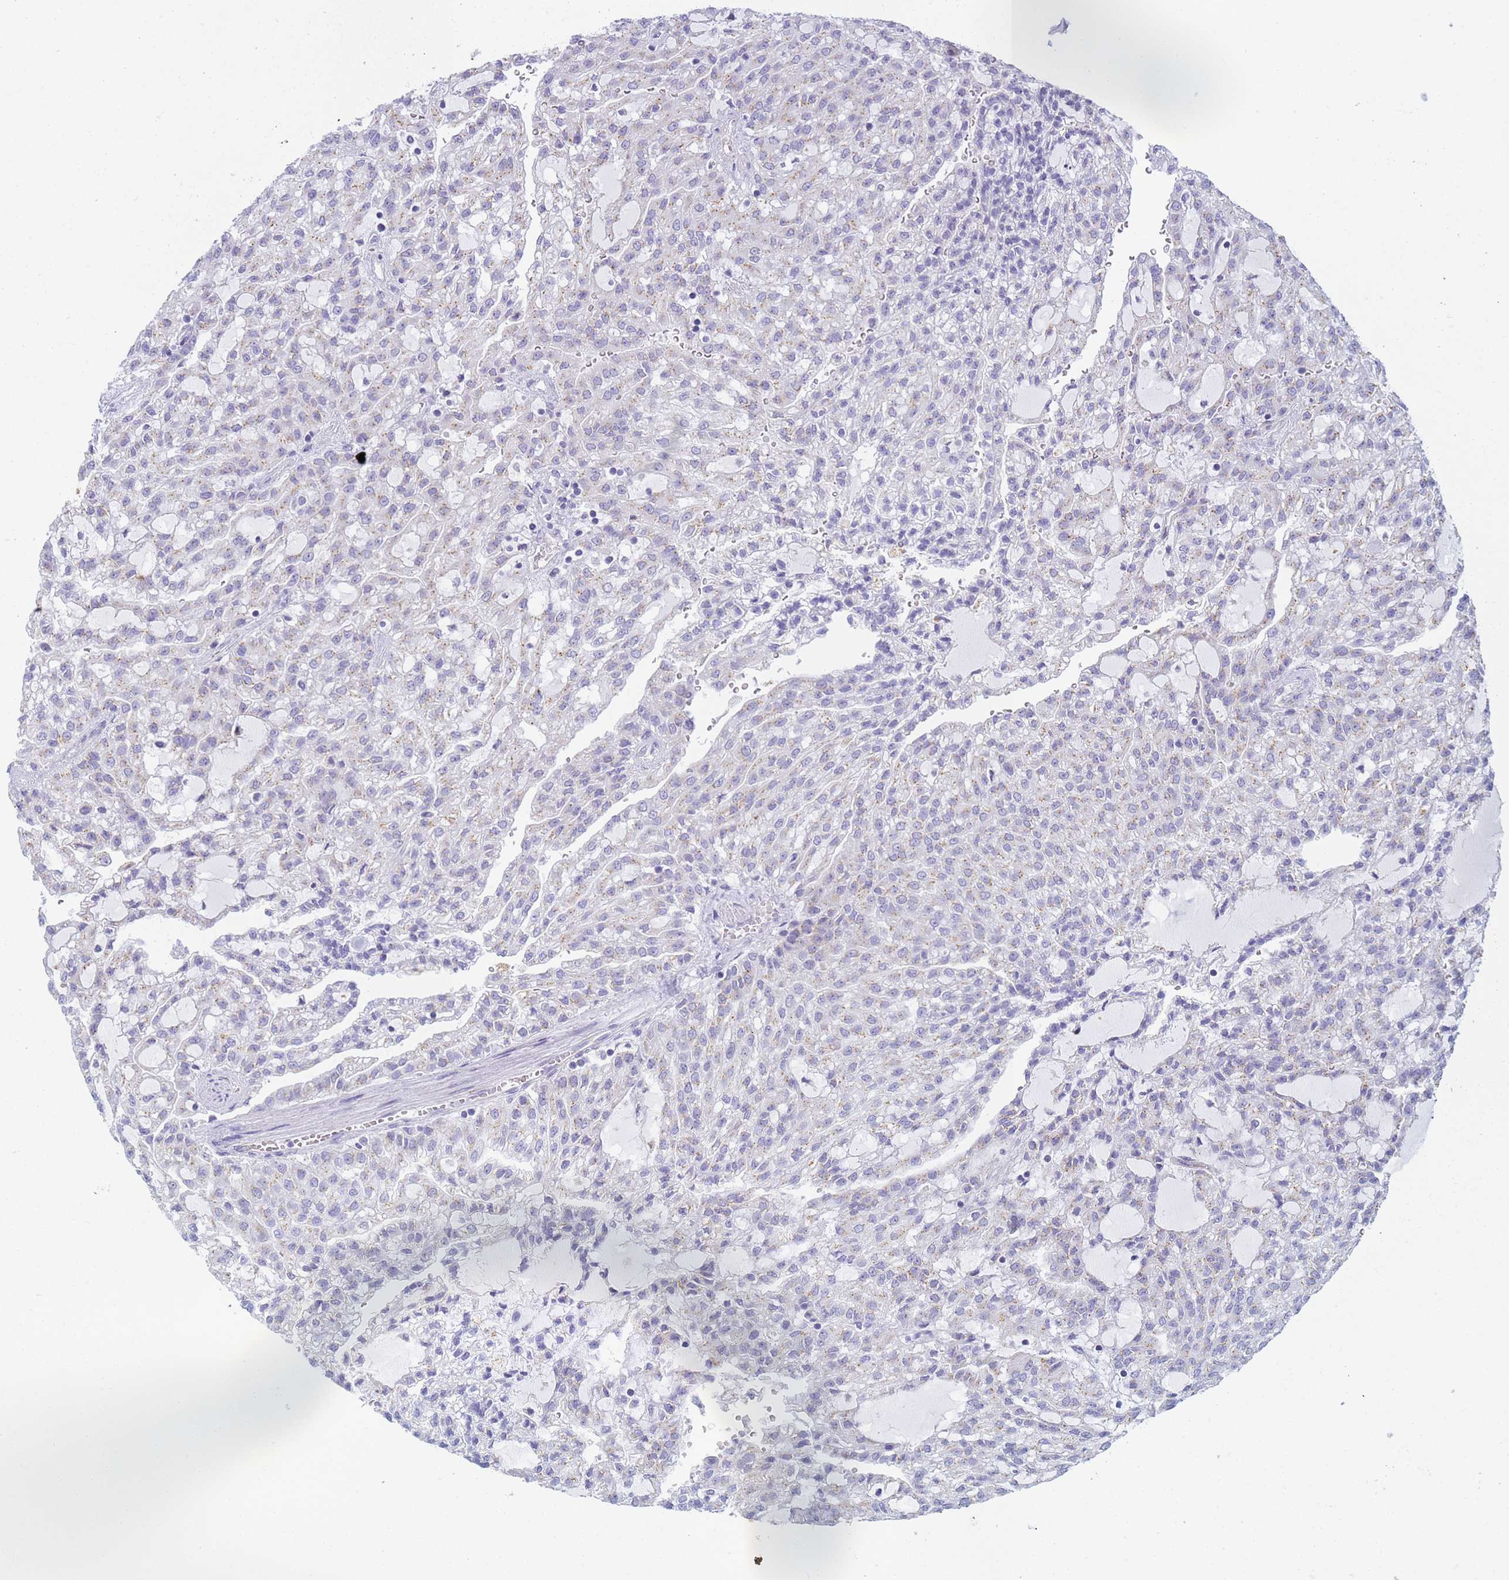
{"staining": {"intensity": "negative", "quantity": "none", "location": "none"}, "tissue": "renal cancer", "cell_type": "Tumor cells", "image_type": "cancer", "snomed": [{"axis": "morphology", "description": "Adenocarcinoma, NOS"}, {"axis": "topography", "description": "Kidney"}], "caption": "The IHC micrograph has no significant positivity in tumor cells of renal cancer tissue.", "gene": "CR1", "patient": {"sex": "male", "age": 63}}